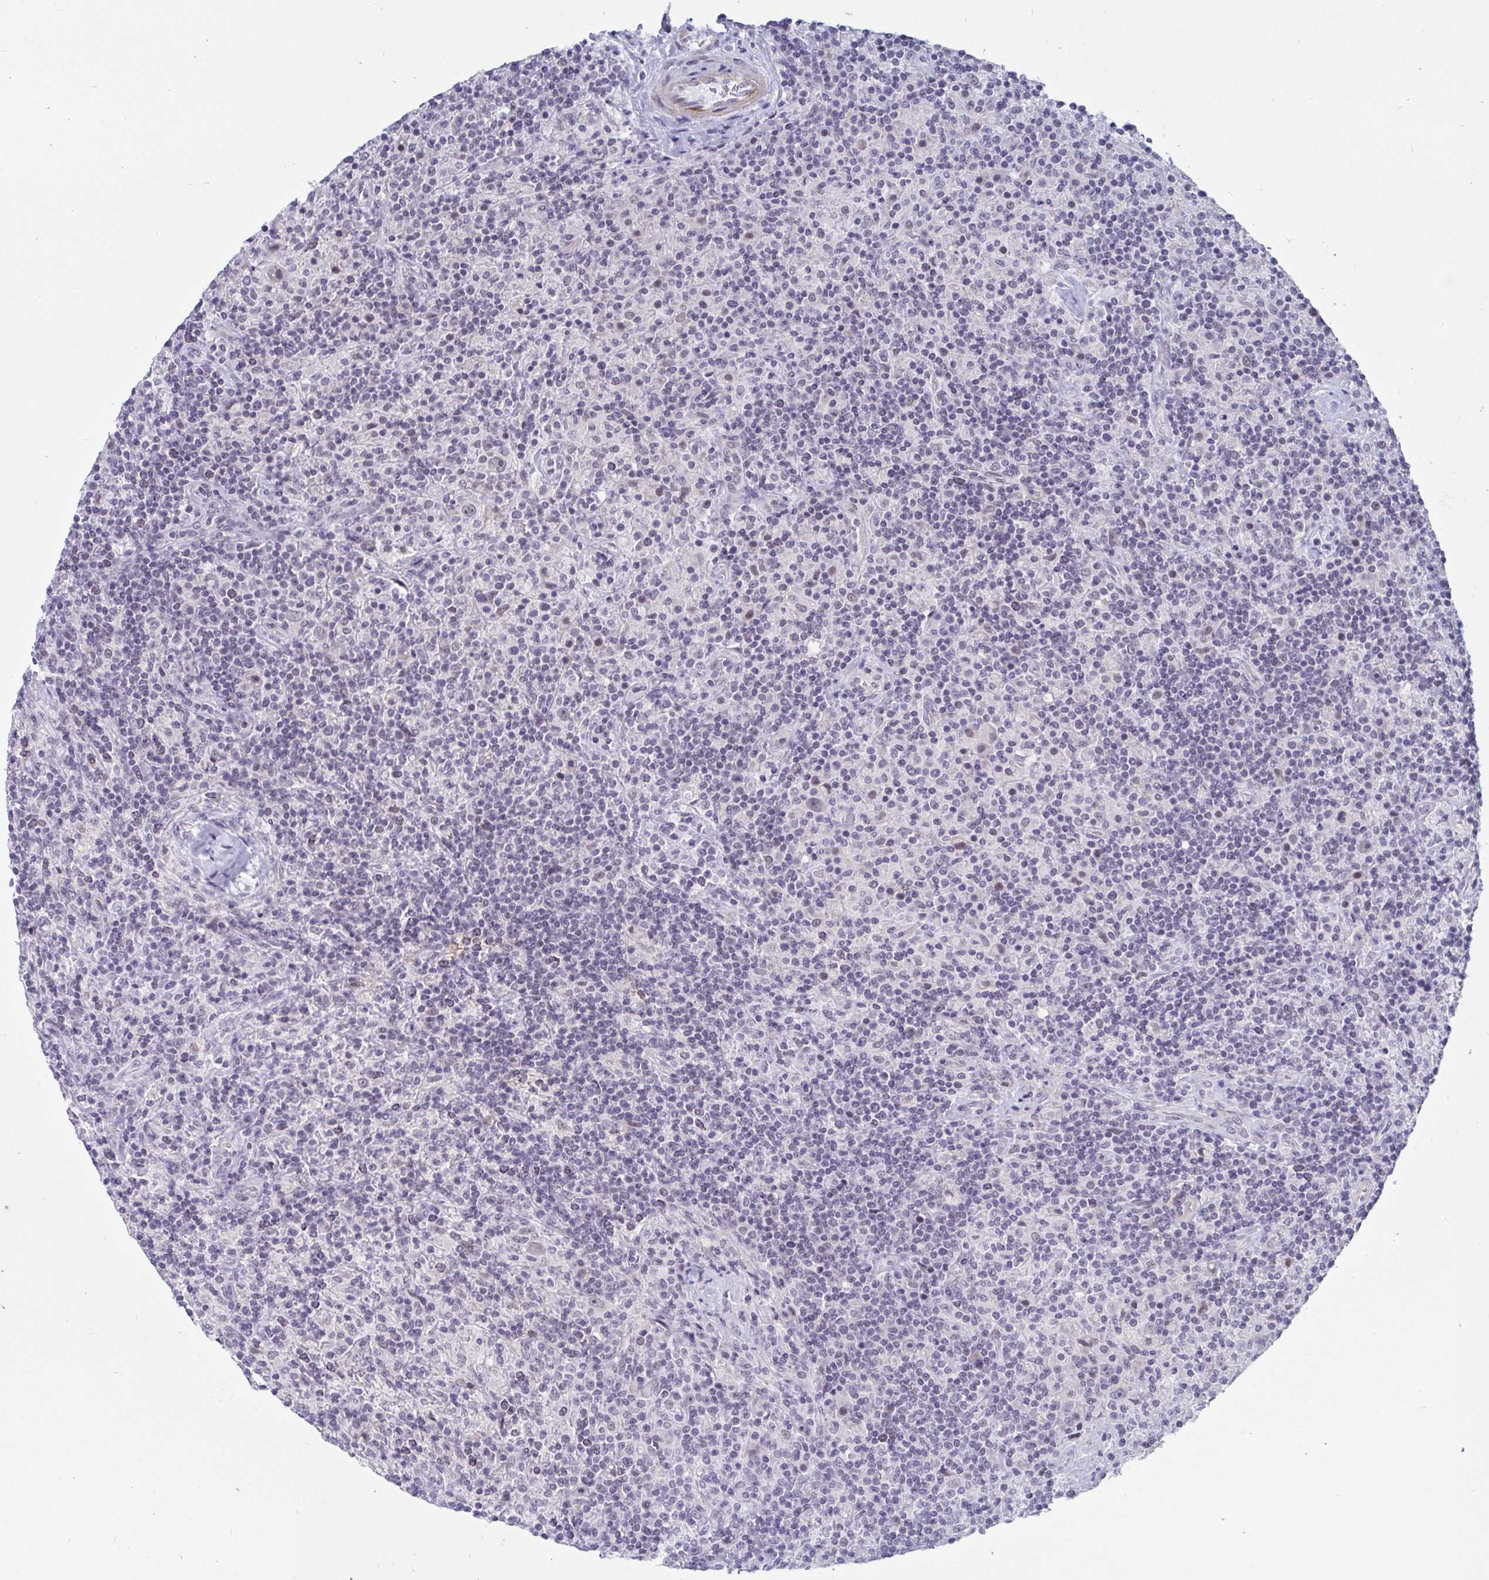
{"staining": {"intensity": "negative", "quantity": "none", "location": "none"}, "tissue": "lymphoma", "cell_type": "Tumor cells", "image_type": "cancer", "snomed": [{"axis": "morphology", "description": "Hodgkin's disease, NOS"}, {"axis": "topography", "description": "Lymph node"}], "caption": "Tumor cells show no significant positivity in lymphoma.", "gene": "DAOA", "patient": {"sex": "male", "age": 70}}